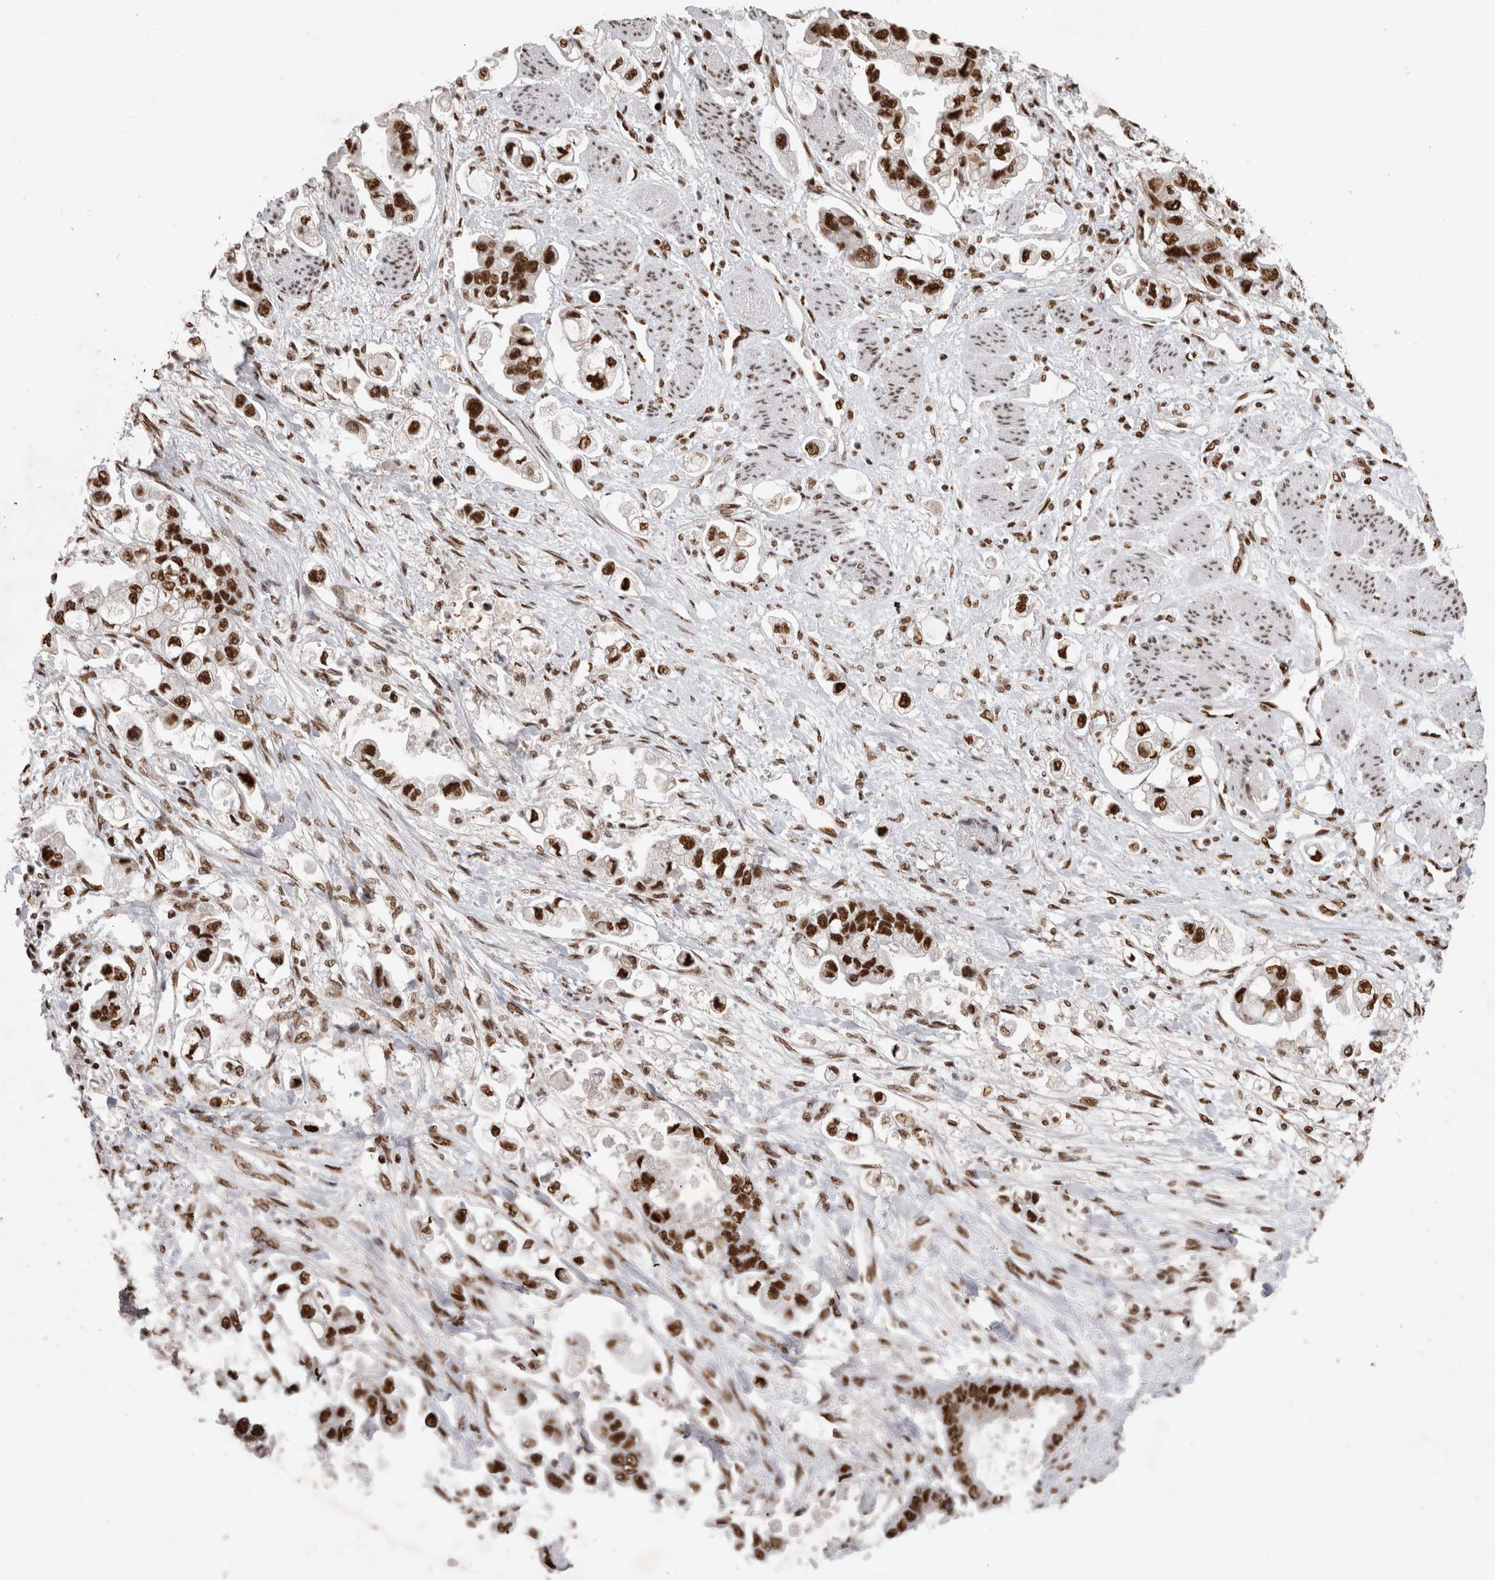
{"staining": {"intensity": "strong", "quantity": ">75%", "location": "nuclear"}, "tissue": "stomach cancer", "cell_type": "Tumor cells", "image_type": "cancer", "snomed": [{"axis": "morphology", "description": "Adenocarcinoma, NOS"}, {"axis": "topography", "description": "Stomach"}], "caption": "Protein staining displays strong nuclear positivity in about >75% of tumor cells in stomach cancer.", "gene": "EYA2", "patient": {"sex": "male", "age": 62}}